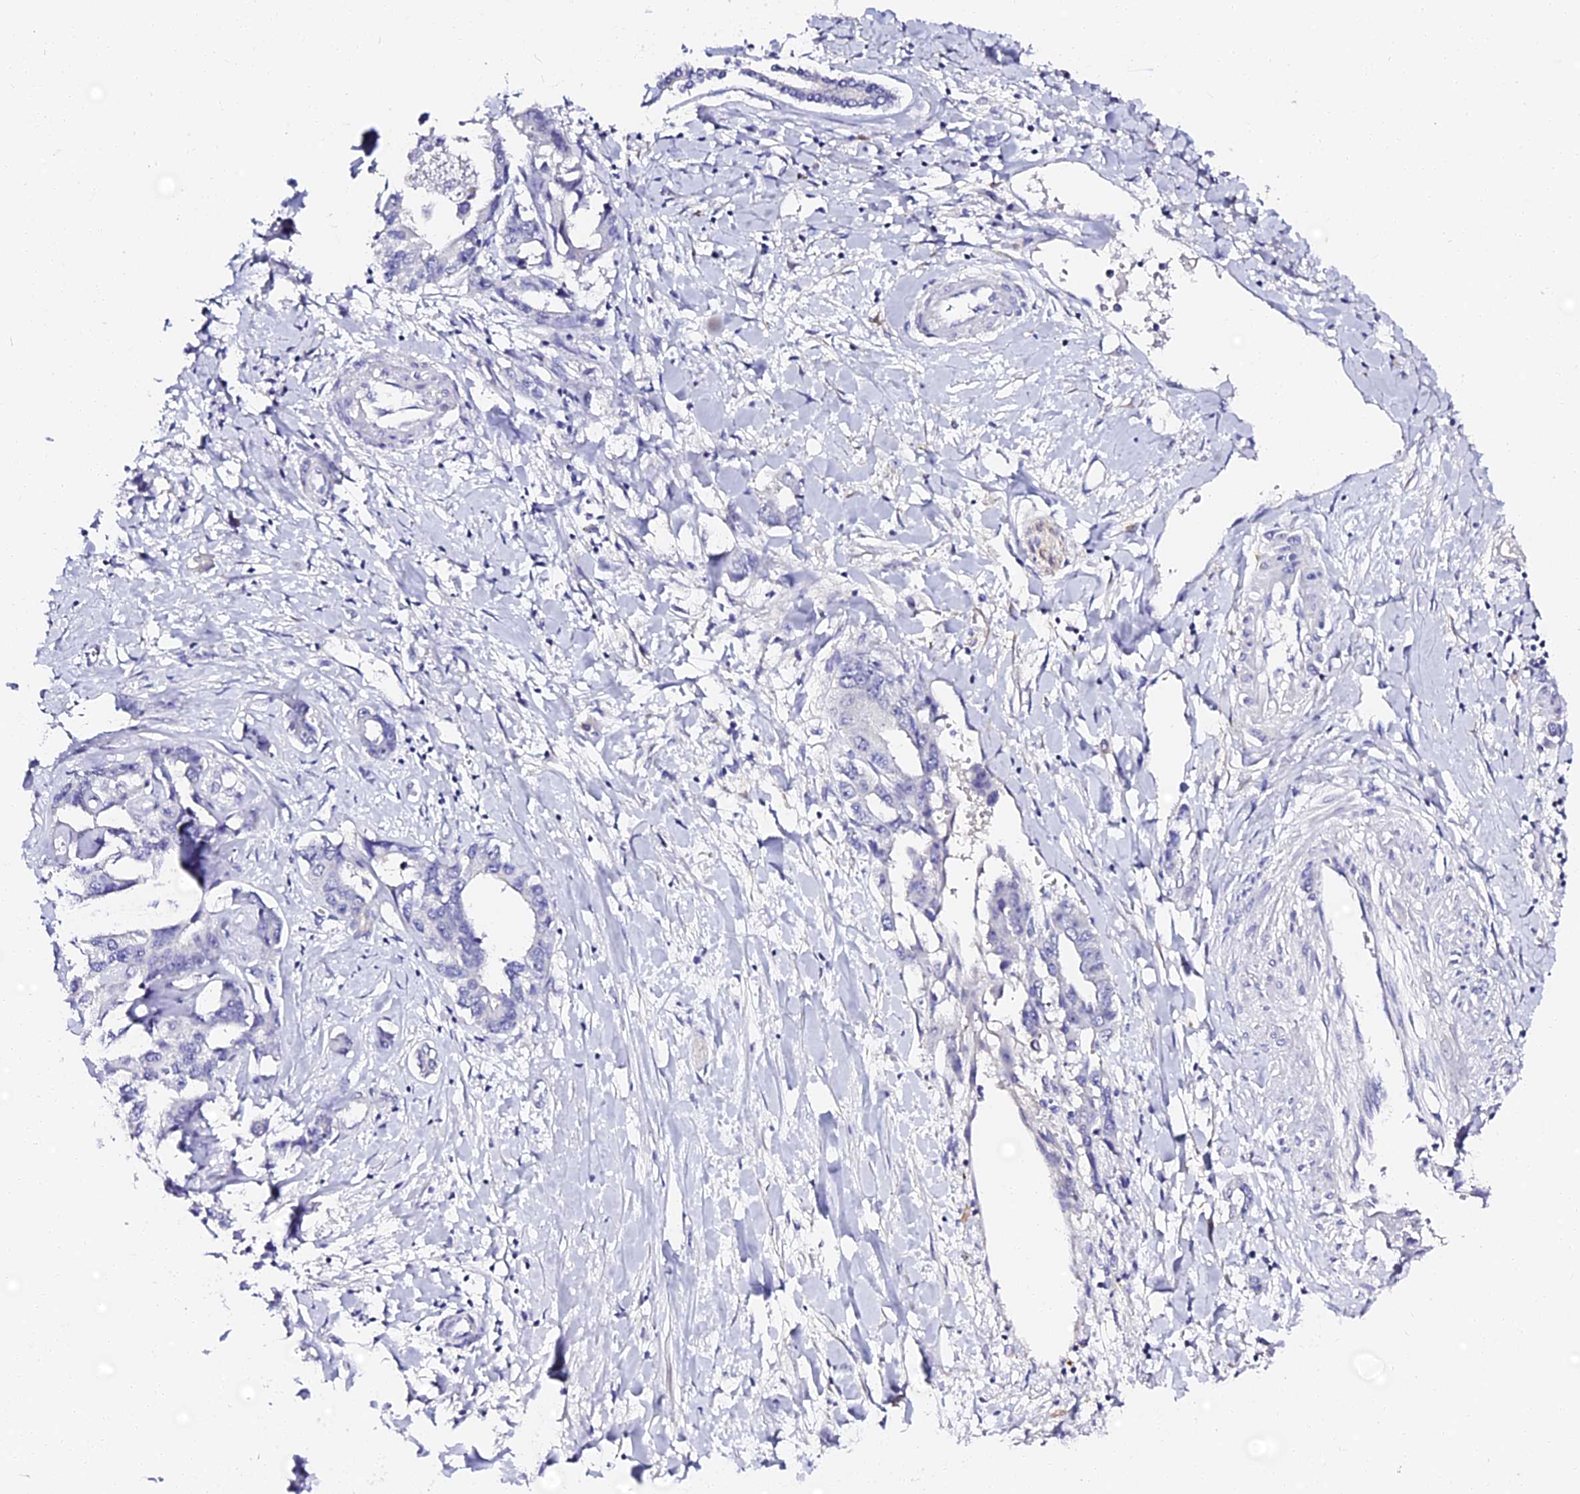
{"staining": {"intensity": "negative", "quantity": "none", "location": "none"}, "tissue": "liver cancer", "cell_type": "Tumor cells", "image_type": "cancer", "snomed": [{"axis": "morphology", "description": "Cholangiocarcinoma"}, {"axis": "topography", "description": "Liver"}], "caption": "Immunohistochemical staining of liver cholangiocarcinoma reveals no significant positivity in tumor cells.", "gene": "VPS33B", "patient": {"sex": "male", "age": 59}}